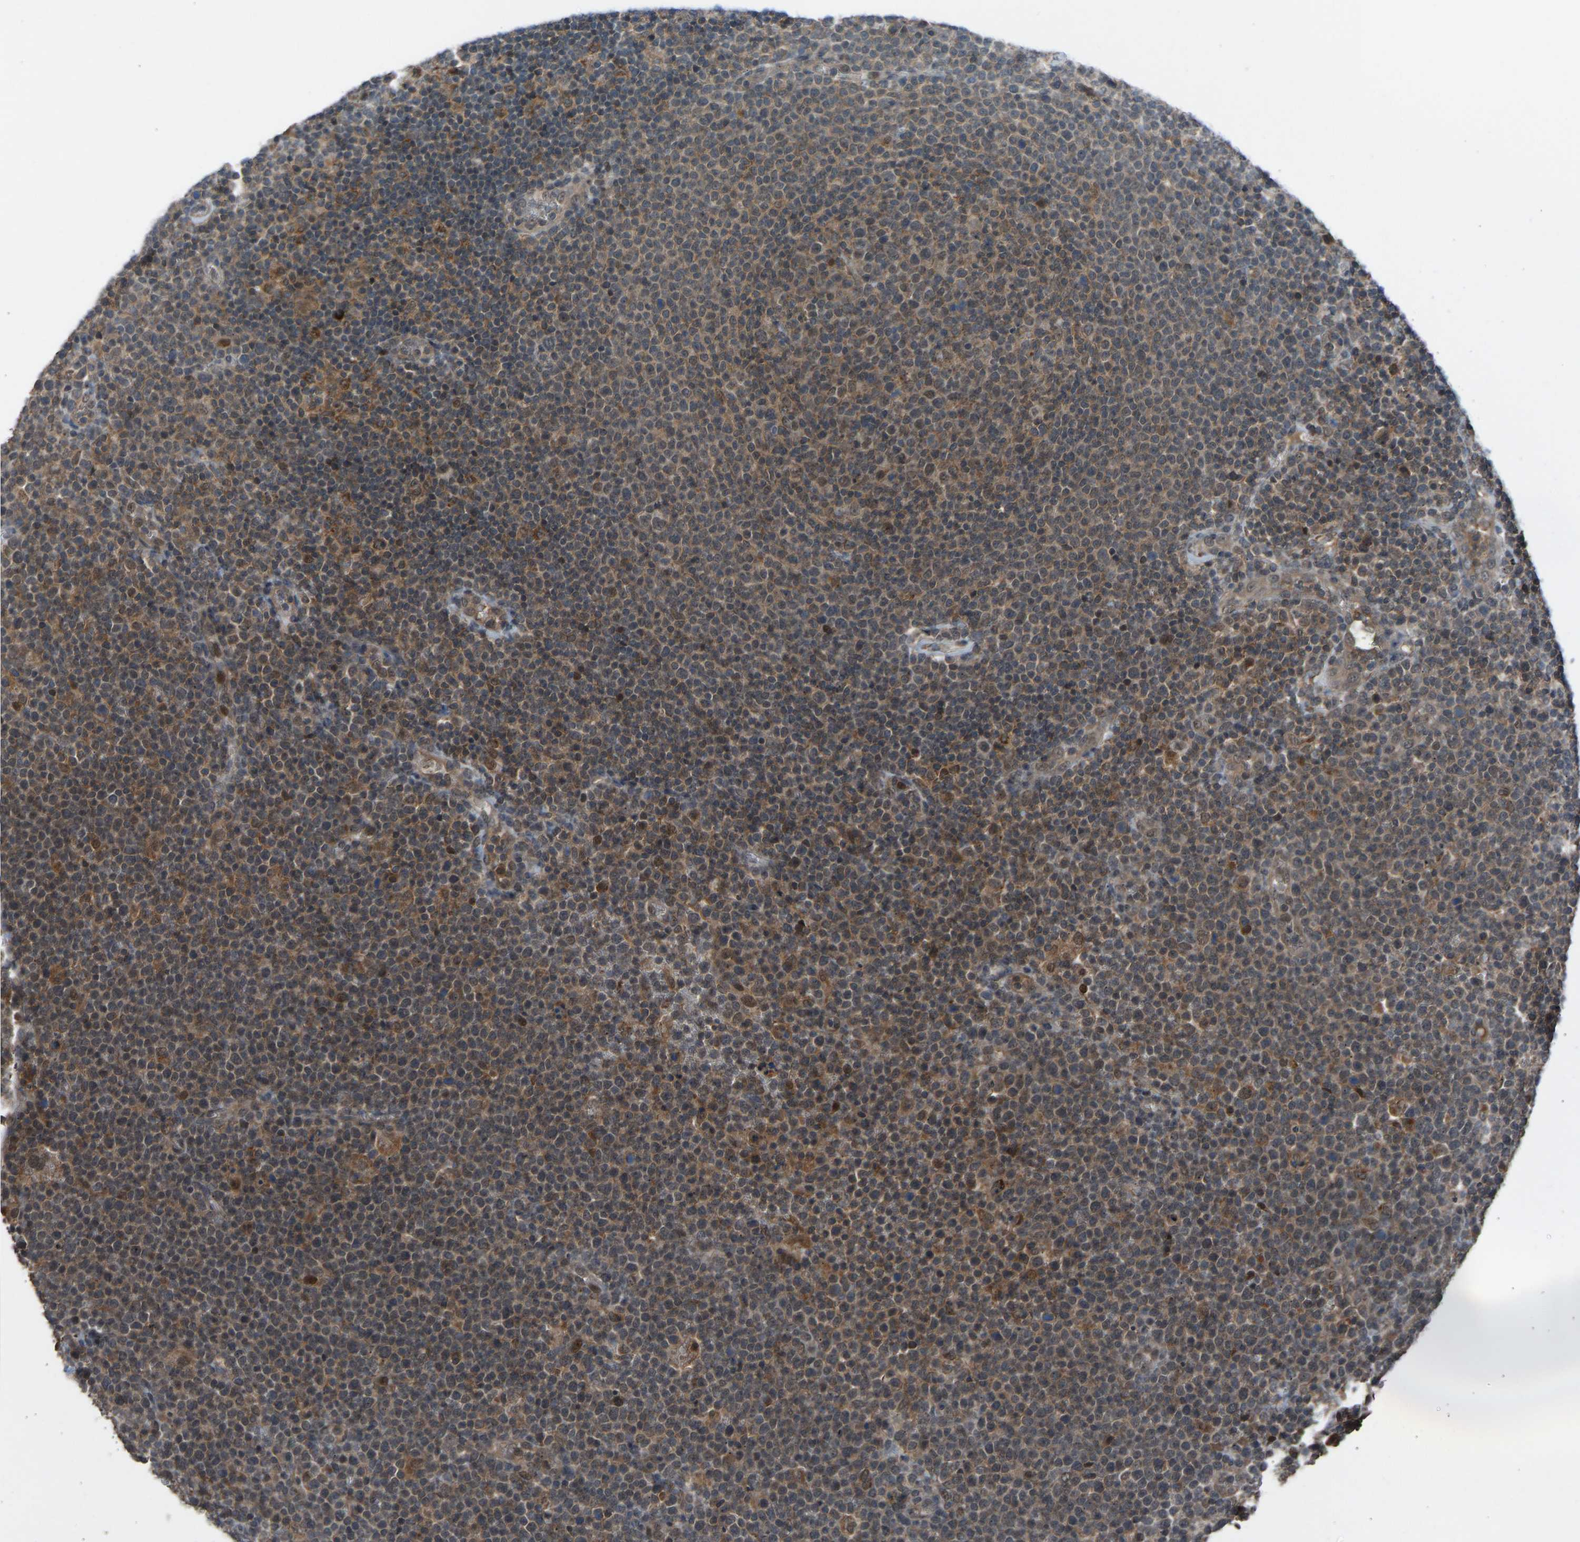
{"staining": {"intensity": "moderate", "quantity": ">75%", "location": "cytoplasmic/membranous"}, "tissue": "lymphoma", "cell_type": "Tumor cells", "image_type": "cancer", "snomed": [{"axis": "morphology", "description": "Malignant lymphoma, non-Hodgkin's type, High grade"}, {"axis": "topography", "description": "Lymph node"}], "caption": "Immunohistochemical staining of human lymphoma exhibits moderate cytoplasmic/membranous protein positivity in about >75% of tumor cells. (Stains: DAB (3,3'-diaminobenzidine) in brown, nuclei in blue, Microscopy: brightfield microscopy at high magnification).", "gene": "SLC43A1", "patient": {"sex": "male", "age": 61}}